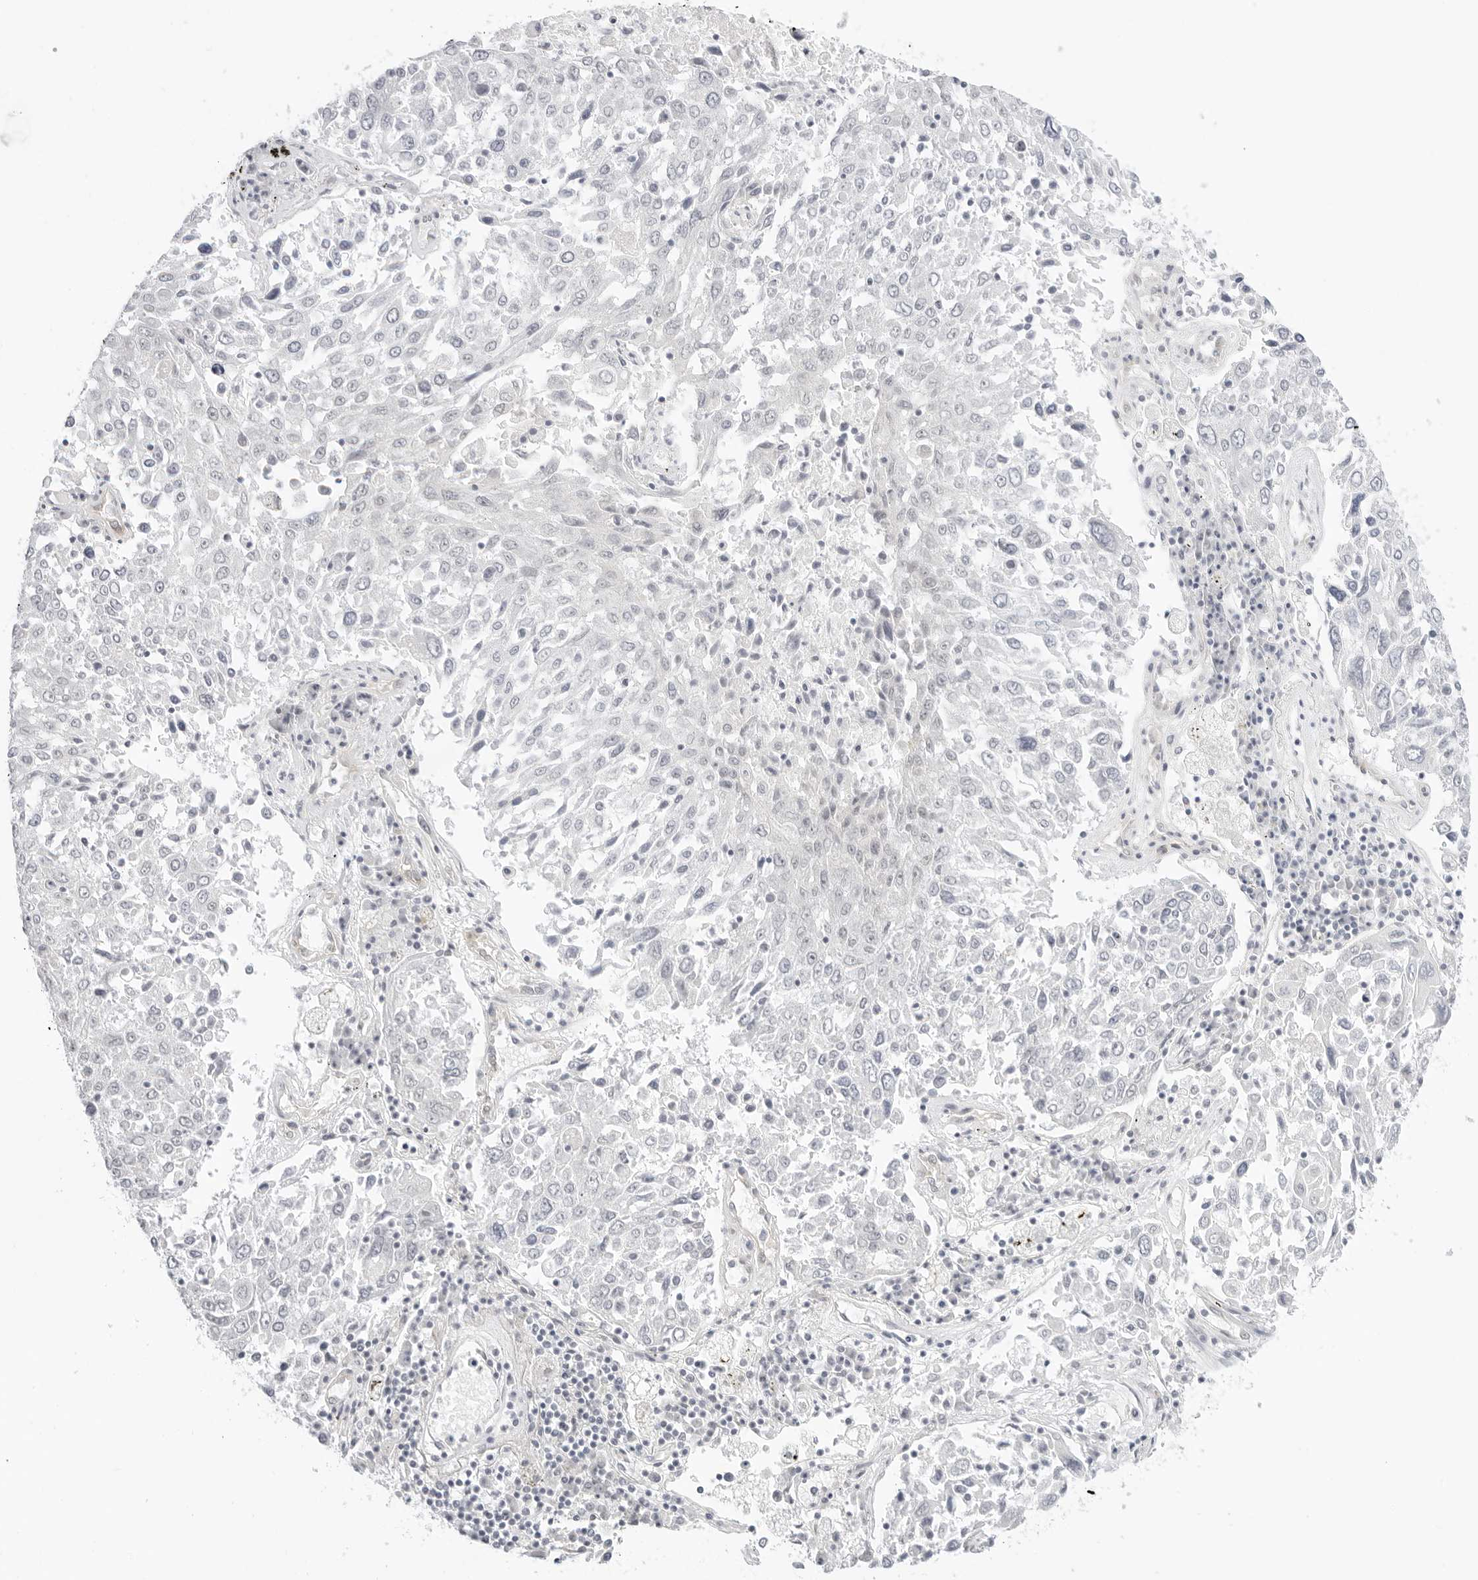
{"staining": {"intensity": "negative", "quantity": "none", "location": "none"}, "tissue": "lung cancer", "cell_type": "Tumor cells", "image_type": "cancer", "snomed": [{"axis": "morphology", "description": "Squamous cell carcinoma, NOS"}, {"axis": "topography", "description": "Lung"}], "caption": "Human lung cancer stained for a protein using immunohistochemistry reveals no positivity in tumor cells.", "gene": "MED18", "patient": {"sex": "male", "age": 65}}